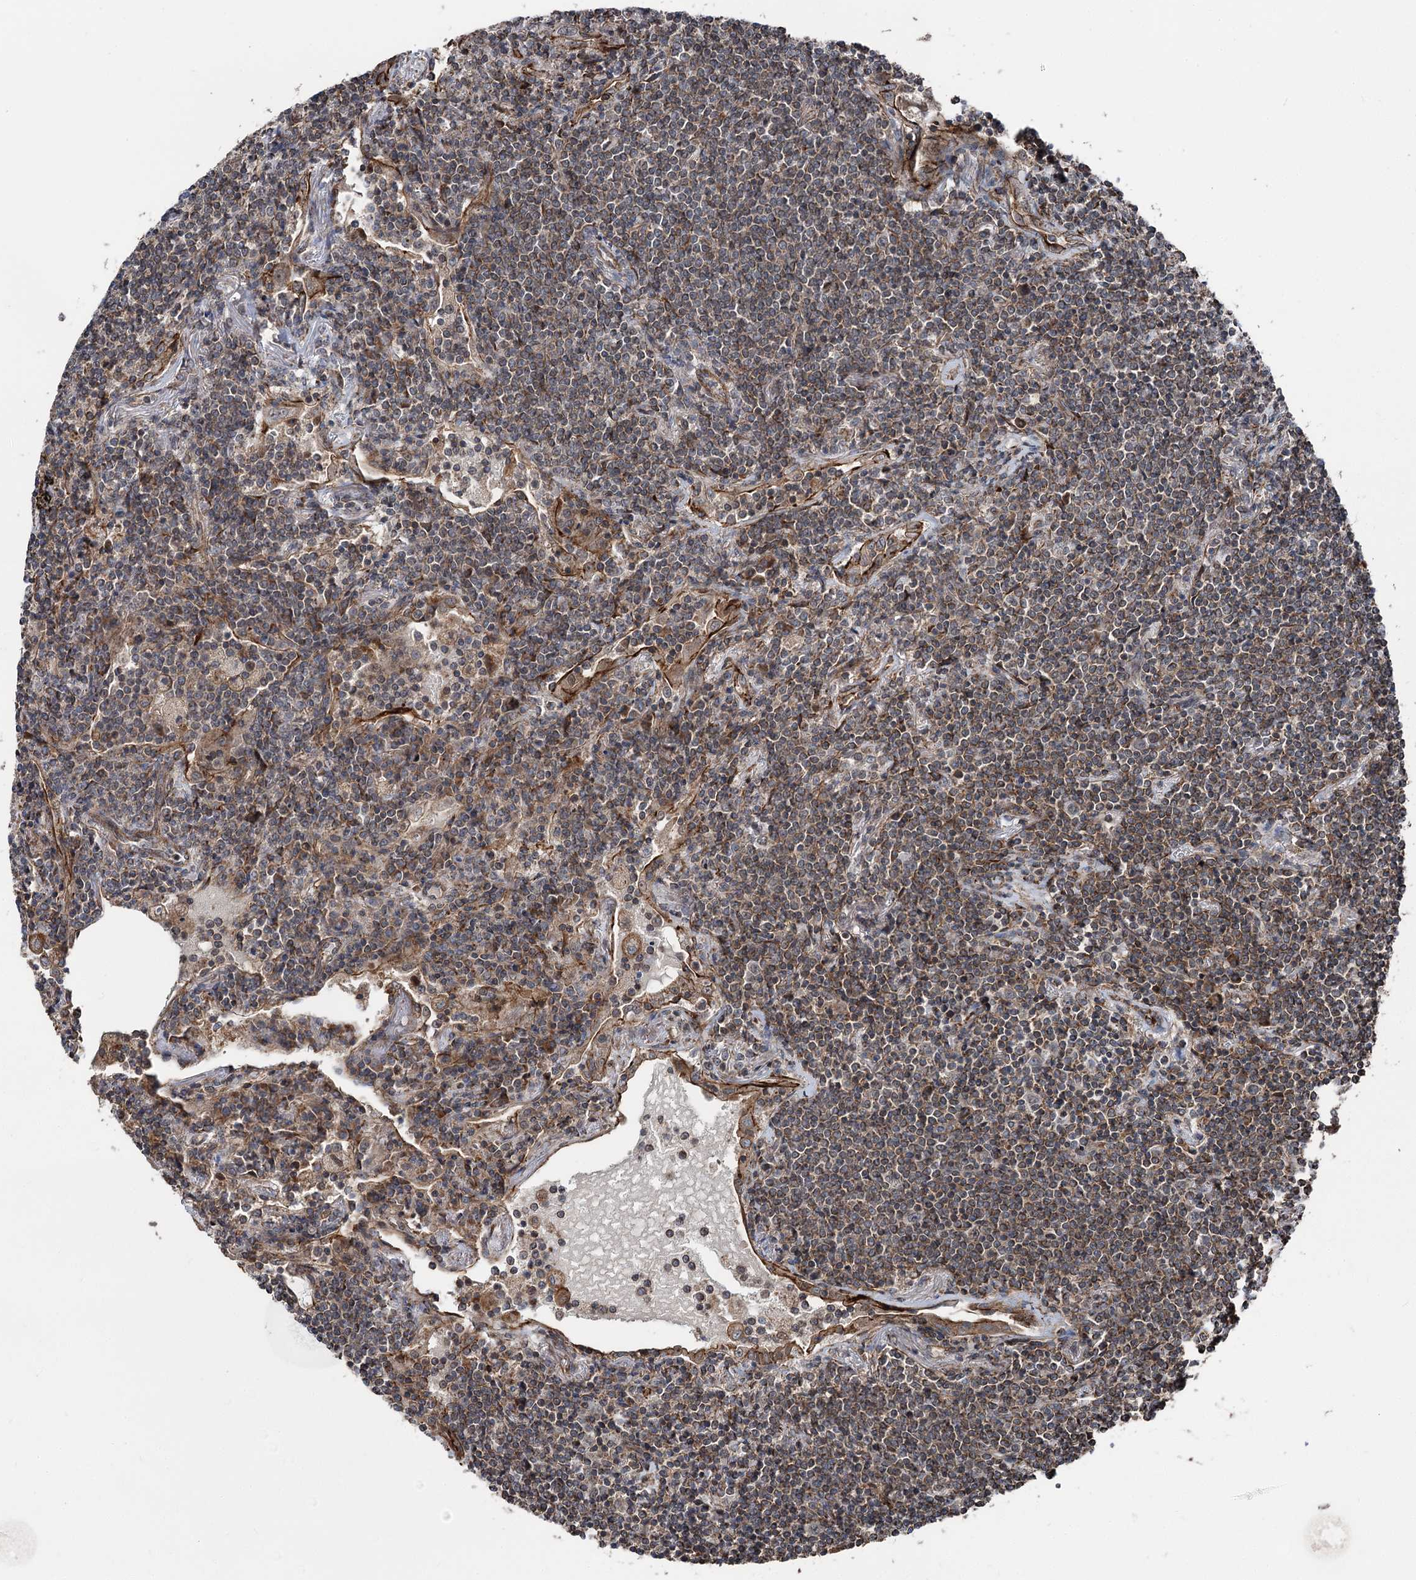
{"staining": {"intensity": "weak", "quantity": ">75%", "location": "cytoplasmic/membranous"}, "tissue": "lymphoma", "cell_type": "Tumor cells", "image_type": "cancer", "snomed": [{"axis": "morphology", "description": "Malignant lymphoma, non-Hodgkin's type, Low grade"}, {"axis": "topography", "description": "Lung"}], "caption": "Immunohistochemistry (IHC) of human low-grade malignant lymphoma, non-Hodgkin's type demonstrates low levels of weak cytoplasmic/membranous staining in approximately >75% of tumor cells.", "gene": "ITFG2", "patient": {"sex": "female", "age": 71}}